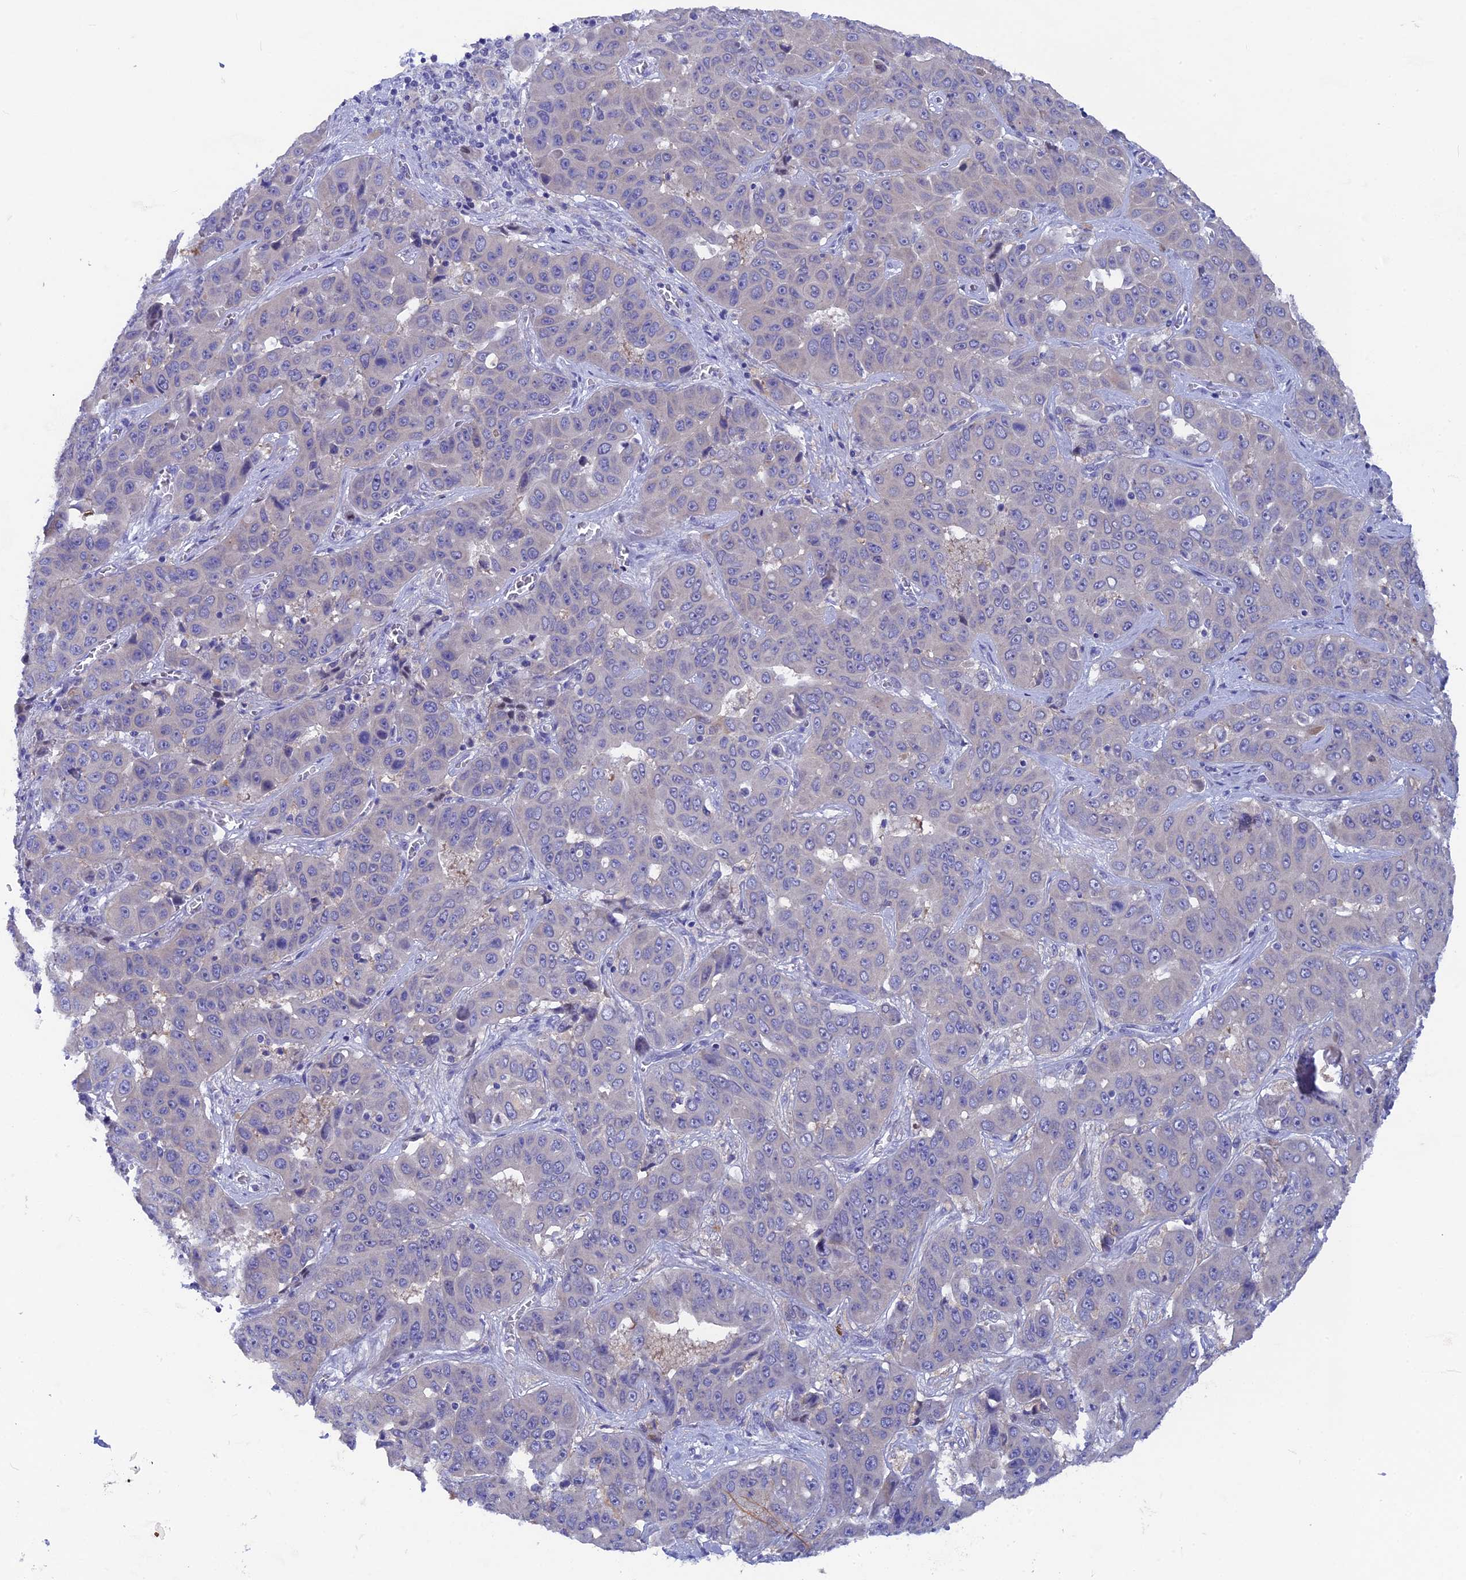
{"staining": {"intensity": "negative", "quantity": "none", "location": "none"}, "tissue": "liver cancer", "cell_type": "Tumor cells", "image_type": "cancer", "snomed": [{"axis": "morphology", "description": "Cholangiocarcinoma"}, {"axis": "topography", "description": "Liver"}], "caption": "This is an immunohistochemistry (IHC) micrograph of cholangiocarcinoma (liver). There is no positivity in tumor cells.", "gene": "AK4", "patient": {"sex": "female", "age": 52}}